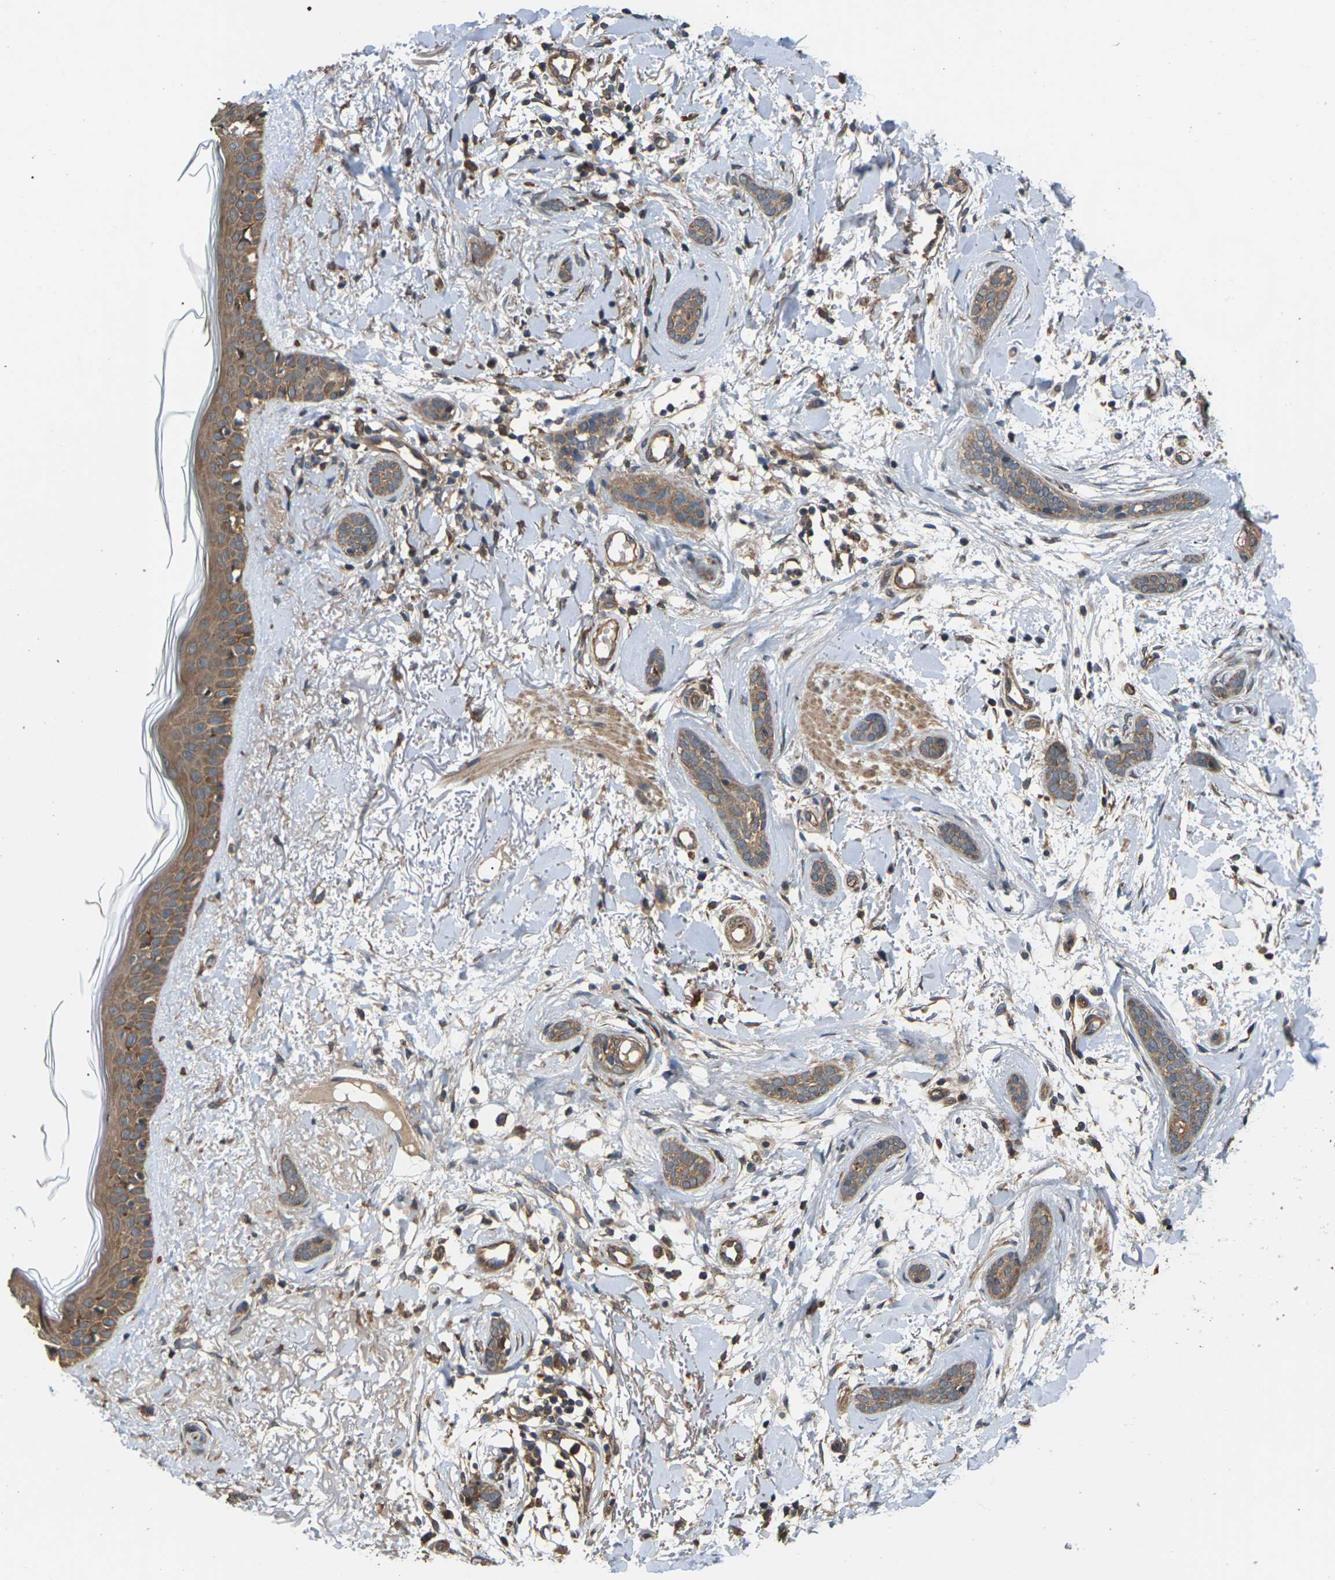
{"staining": {"intensity": "moderate", "quantity": ">75%", "location": "cytoplasmic/membranous"}, "tissue": "skin cancer", "cell_type": "Tumor cells", "image_type": "cancer", "snomed": [{"axis": "morphology", "description": "Basal cell carcinoma"}, {"axis": "morphology", "description": "Adnexal tumor, benign"}, {"axis": "topography", "description": "Skin"}], "caption": "Skin cancer stained with a protein marker displays moderate staining in tumor cells.", "gene": "NRAS", "patient": {"sex": "female", "age": 42}}